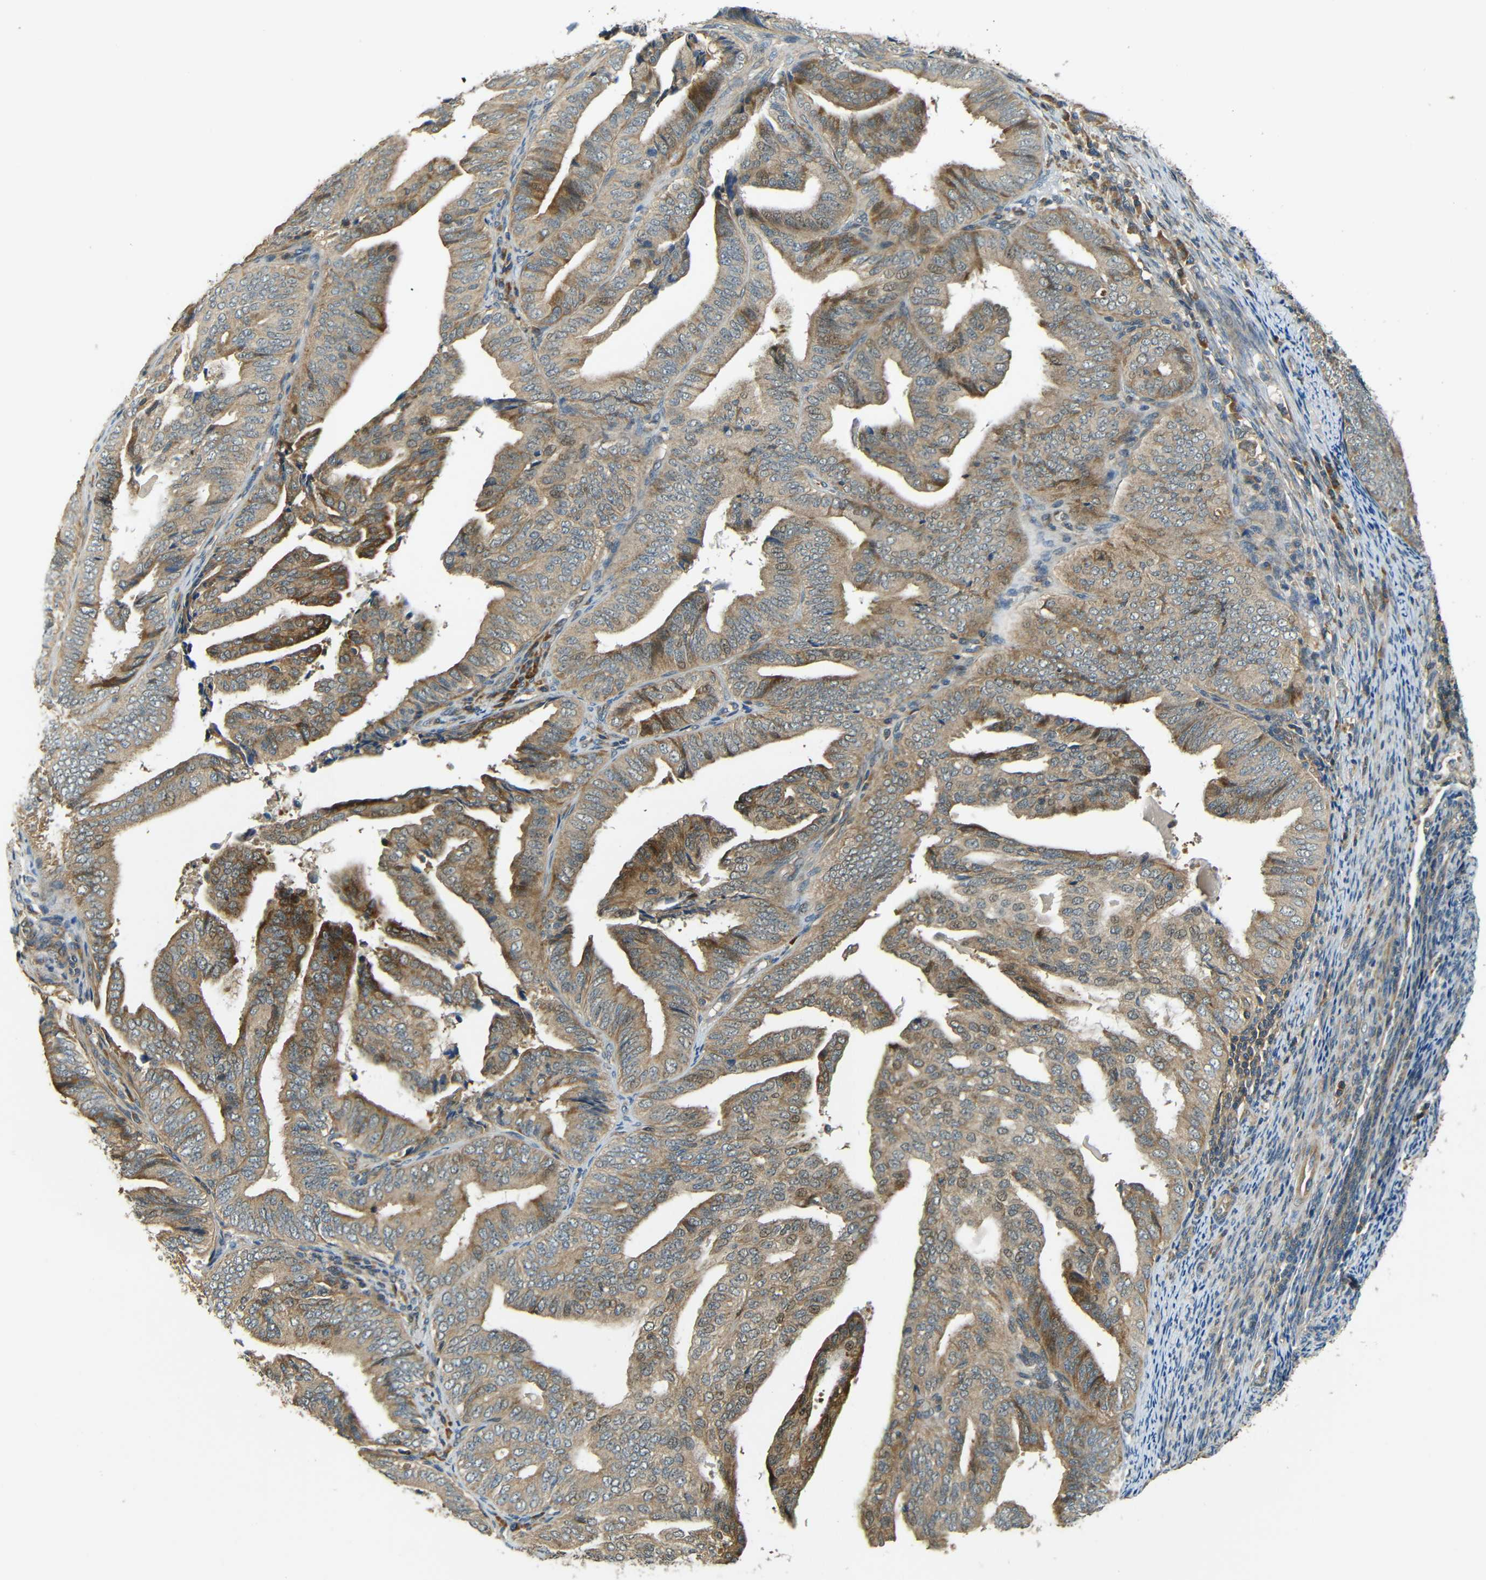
{"staining": {"intensity": "moderate", "quantity": ">75%", "location": "cytoplasmic/membranous"}, "tissue": "endometrial cancer", "cell_type": "Tumor cells", "image_type": "cancer", "snomed": [{"axis": "morphology", "description": "Adenocarcinoma, NOS"}, {"axis": "topography", "description": "Endometrium"}], "caption": "Immunohistochemistry (IHC) (DAB) staining of human adenocarcinoma (endometrial) shows moderate cytoplasmic/membranous protein expression in about >75% of tumor cells.", "gene": "FNDC3A", "patient": {"sex": "female", "age": 58}}